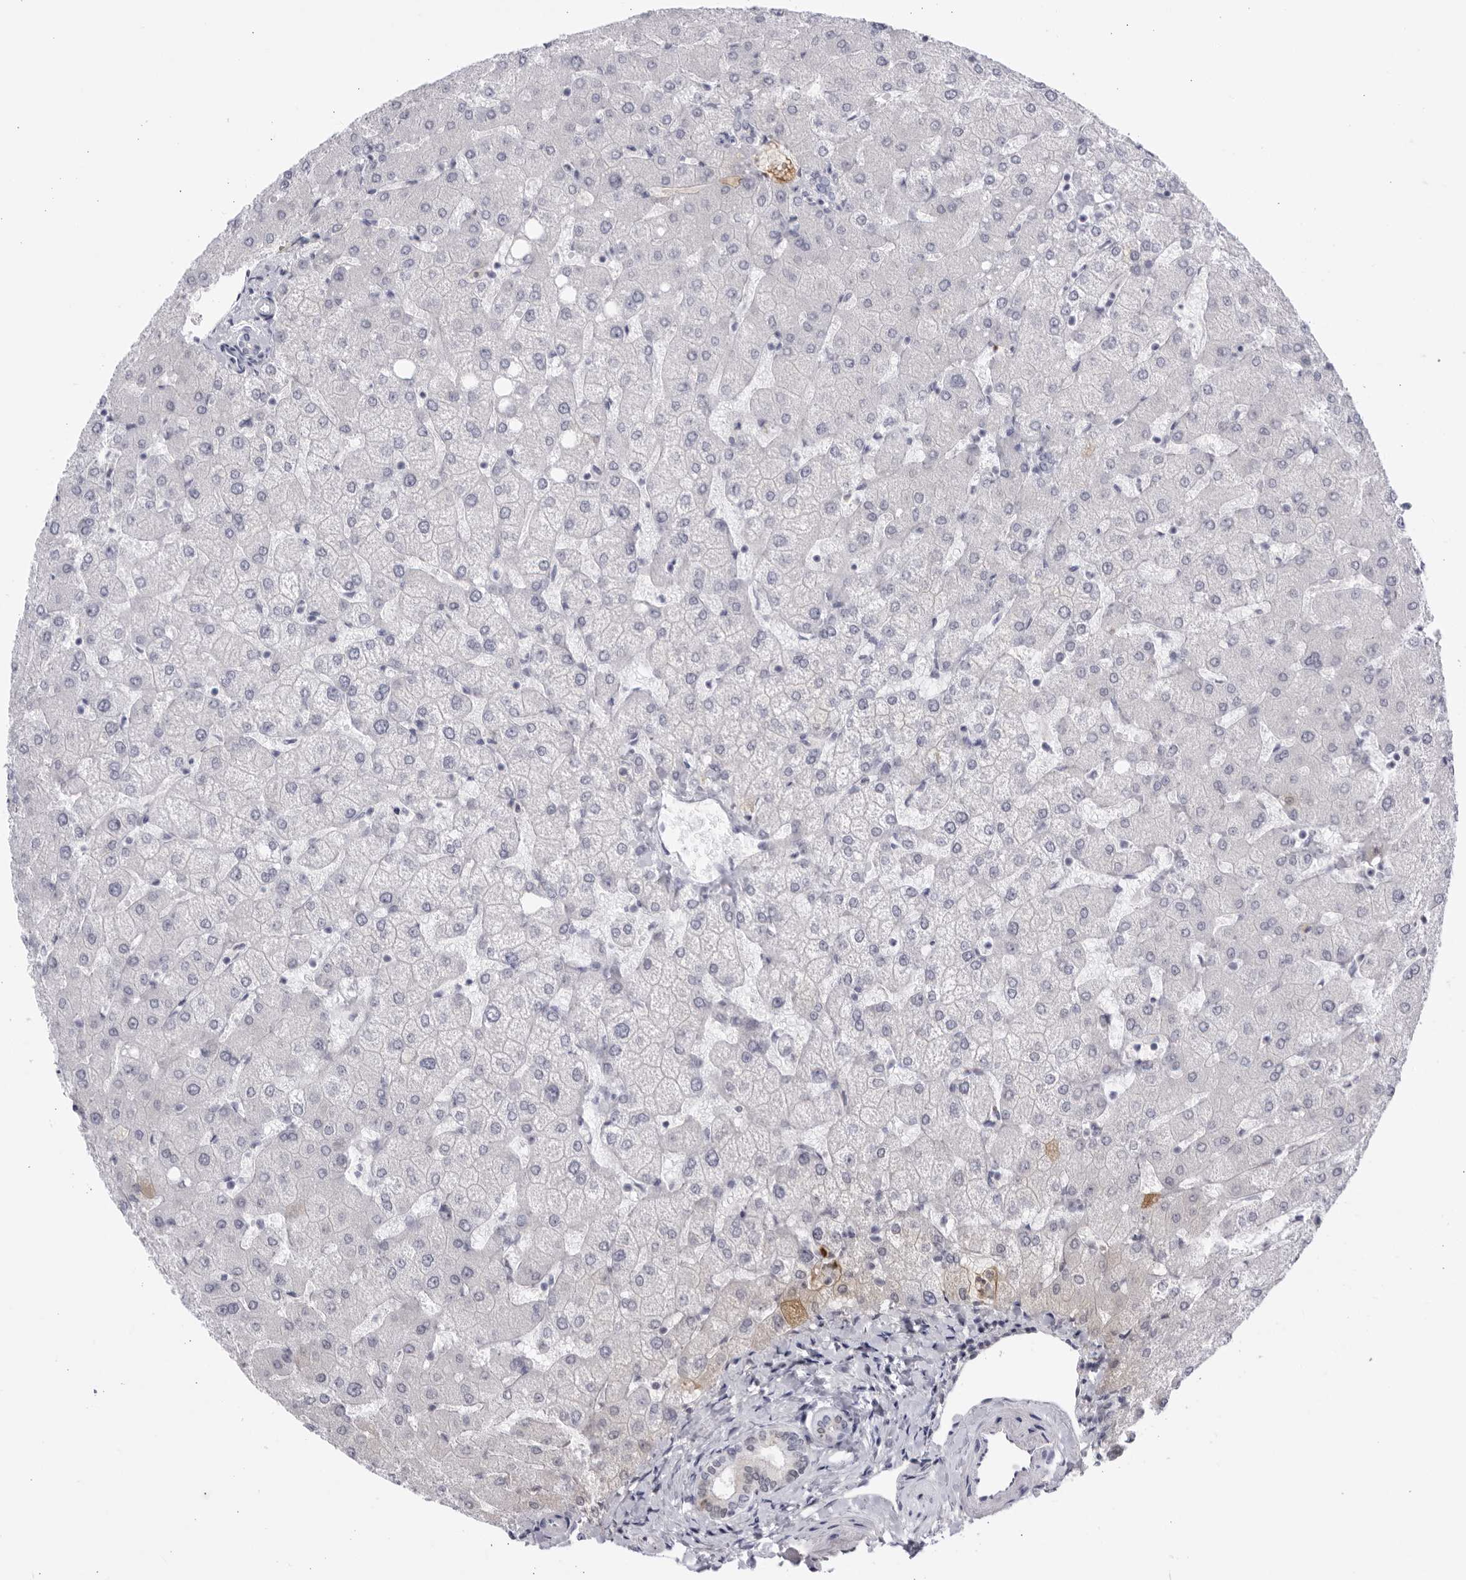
{"staining": {"intensity": "negative", "quantity": "none", "location": "none"}, "tissue": "liver", "cell_type": "Cholangiocytes", "image_type": "normal", "snomed": [{"axis": "morphology", "description": "Normal tissue, NOS"}, {"axis": "topography", "description": "Liver"}], "caption": "Immunohistochemistry (IHC) micrograph of benign liver: human liver stained with DAB (3,3'-diaminobenzidine) reveals no significant protein positivity in cholangiocytes. Nuclei are stained in blue.", "gene": "CNBD1", "patient": {"sex": "female", "age": 54}}